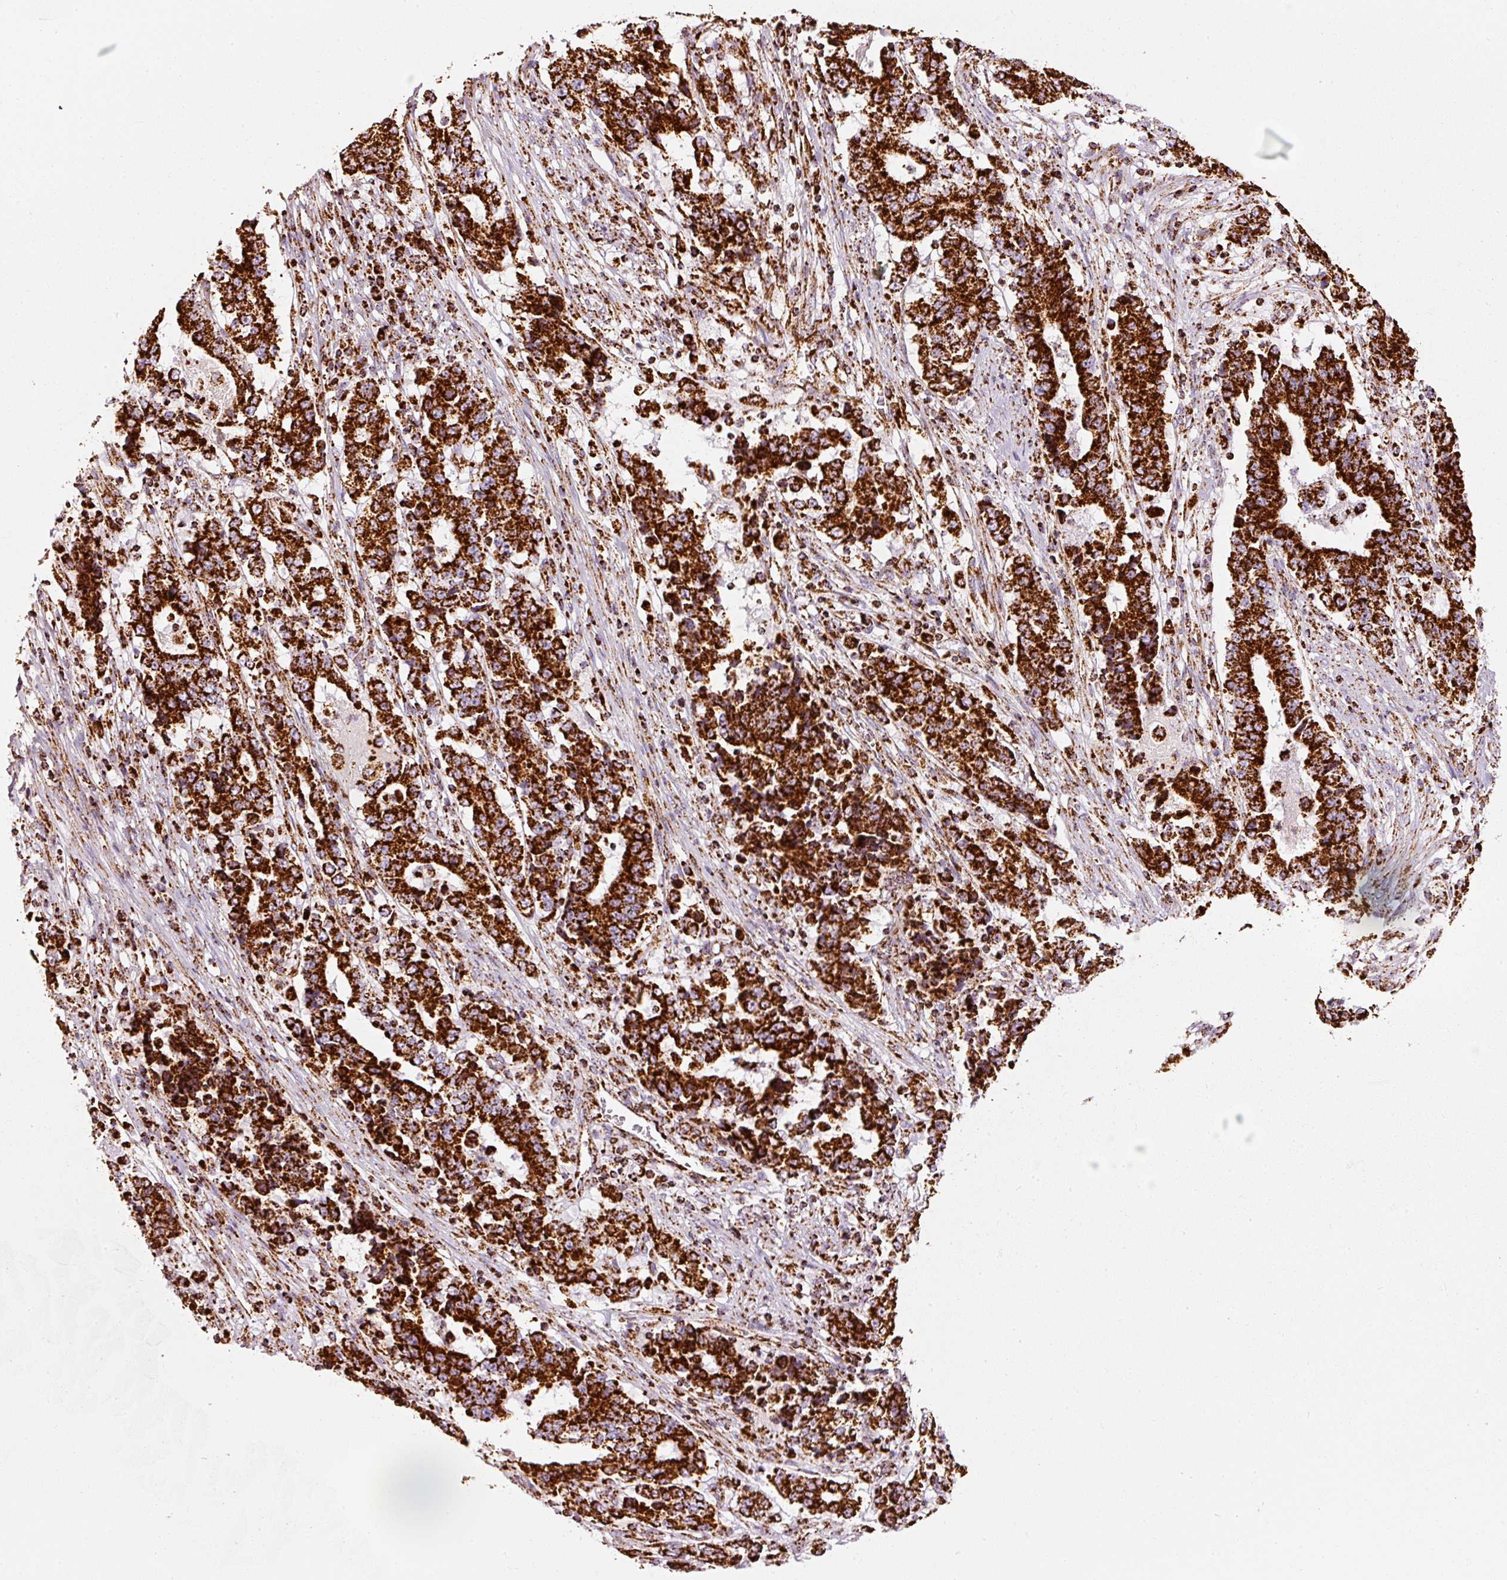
{"staining": {"intensity": "strong", "quantity": ">75%", "location": "cytoplasmic/membranous"}, "tissue": "stomach cancer", "cell_type": "Tumor cells", "image_type": "cancer", "snomed": [{"axis": "morphology", "description": "Adenocarcinoma, NOS"}, {"axis": "topography", "description": "Stomach"}], "caption": "Human stomach adenocarcinoma stained with a protein marker displays strong staining in tumor cells.", "gene": "MT-CO2", "patient": {"sex": "male", "age": 59}}